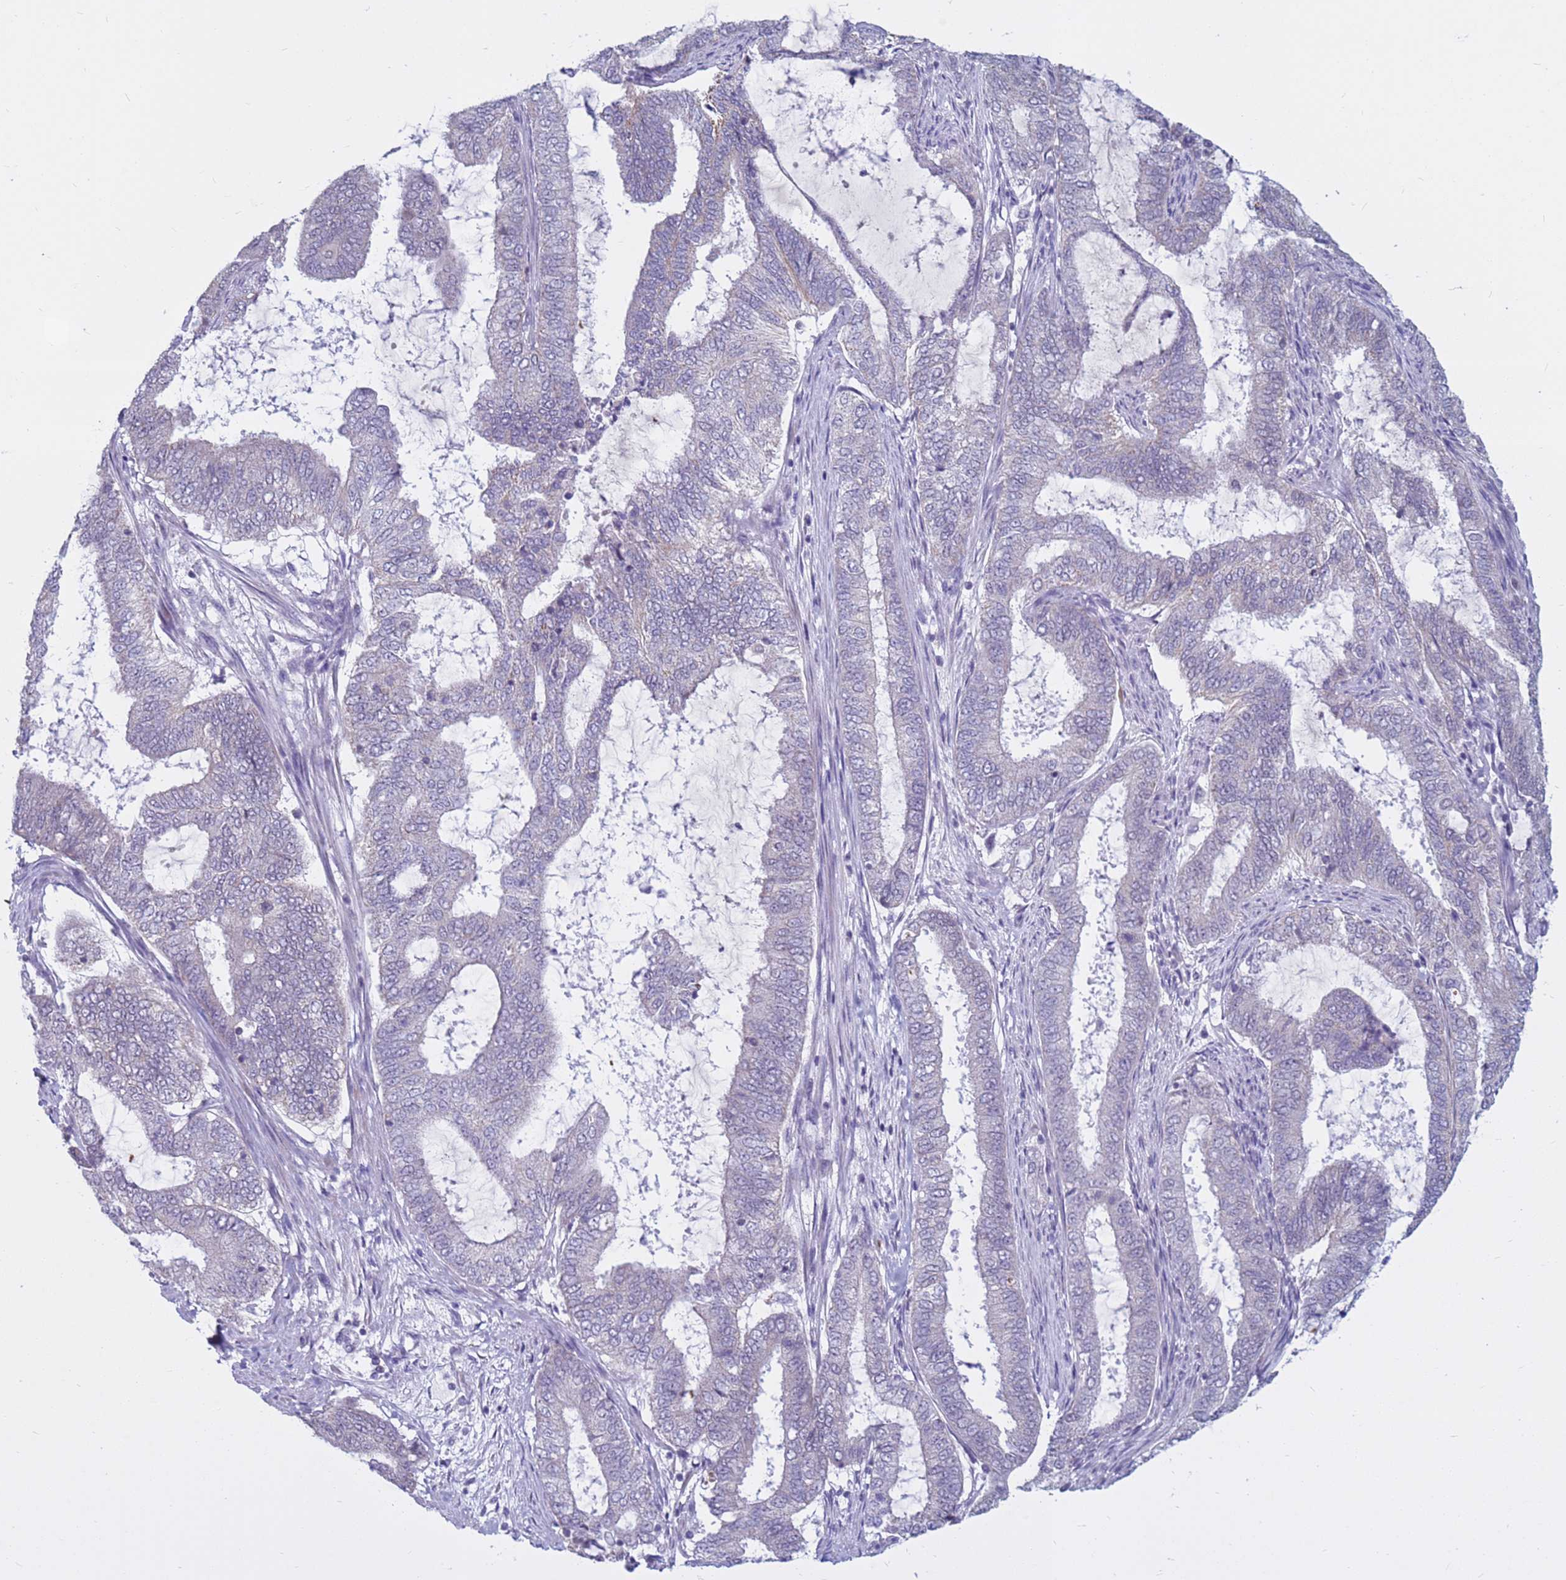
{"staining": {"intensity": "negative", "quantity": "none", "location": "none"}, "tissue": "endometrial cancer", "cell_type": "Tumor cells", "image_type": "cancer", "snomed": [{"axis": "morphology", "description": "Adenocarcinoma, NOS"}, {"axis": "topography", "description": "Endometrium"}], "caption": "Adenocarcinoma (endometrial) was stained to show a protein in brown. There is no significant positivity in tumor cells. The staining was performed using DAB to visualize the protein expression in brown, while the nuclei were stained in blue with hematoxylin (Magnification: 20x).", "gene": "CDK2AP2", "patient": {"sex": "female", "age": 51}}